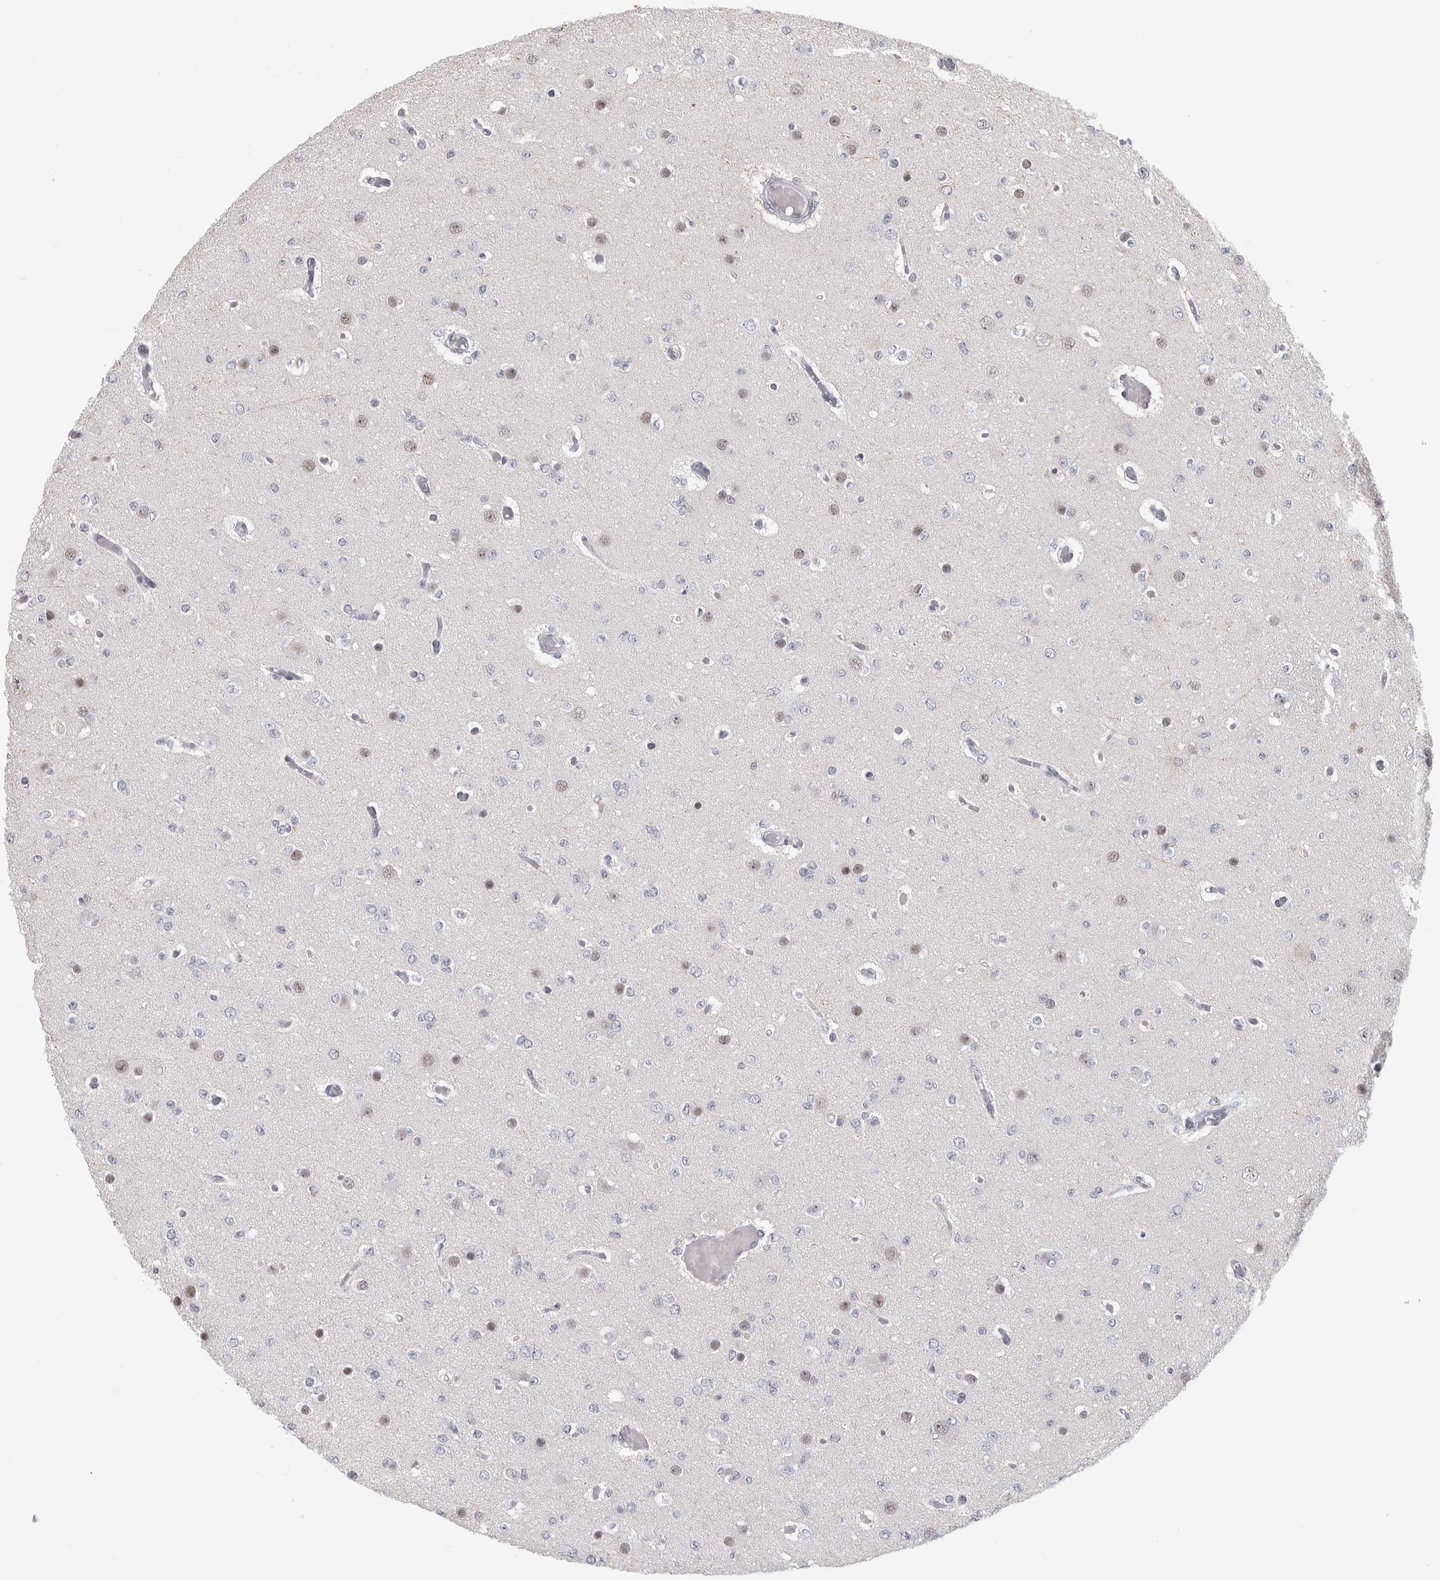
{"staining": {"intensity": "weak", "quantity": "<25%", "location": "nuclear"}, "tissue": "glioma", "cell_type": "Tumor cells", "image_type": "cancer", "snomed": [{"axis": "morphology", "description": "Glioma, malignant, Low grade"}, {"axis": "topography", "description": "Brain"}], "caption": "DAB immunohistochemical staining of human malignant glioma (low-grade) demonstrates no significant positivity in tumor cells. (DAB (3,3'-diaminobenzidine) immunohistochemistry visualized using brightfield microscopy, high magnification).", "gene": "ARID4B", "patient": {"sex": "female", "age": 22}}